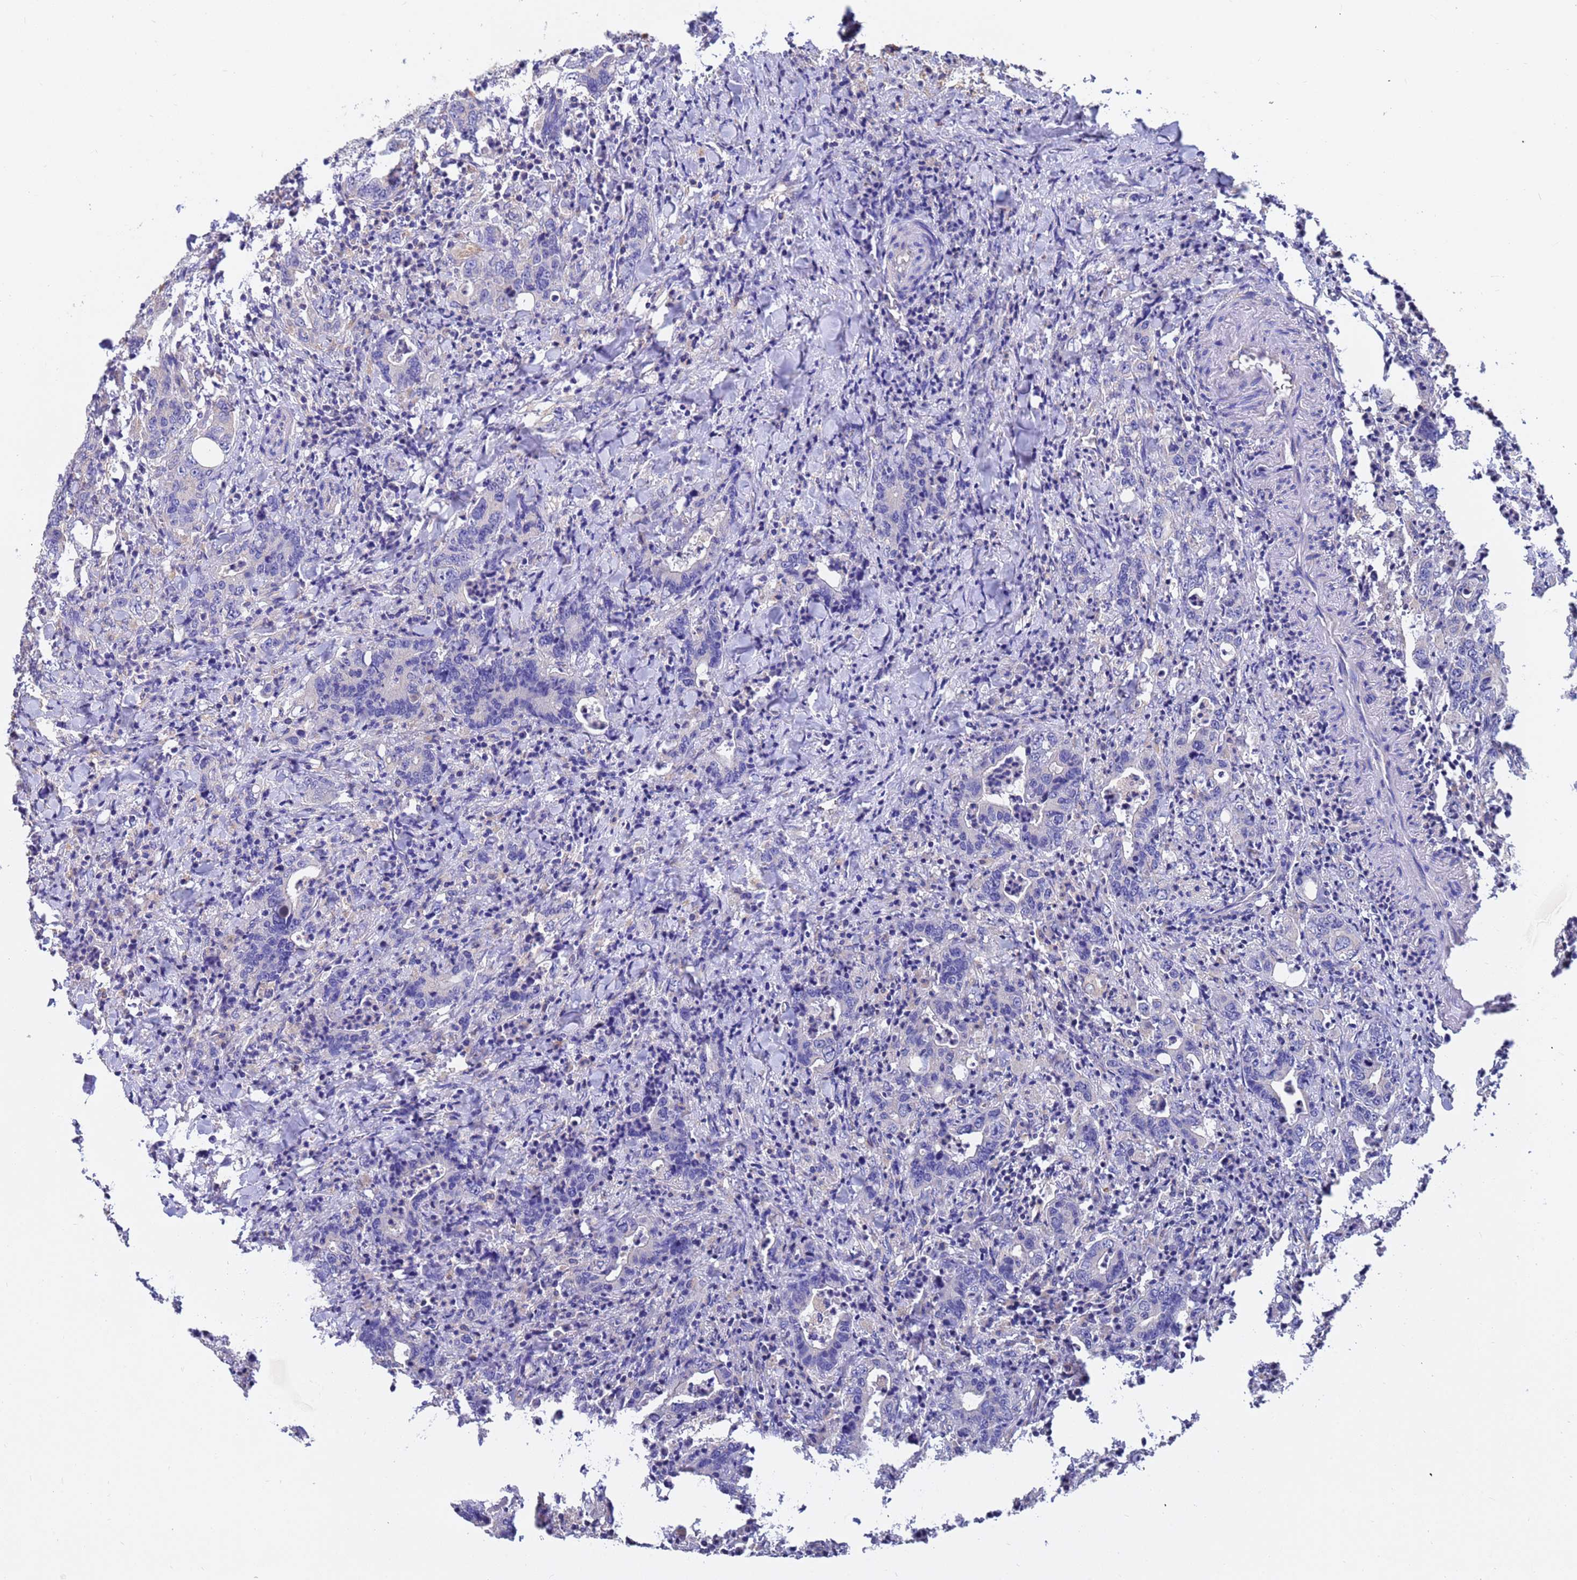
{"staining": {"intensity": "negative", "quantity": "none", "location": "none"}, "tissue": "colorectal cancer", "cell_type": "Tumor cells", "image_type": "cancer", "snomed": [{"axis": "morphology", "description": "Adenocarcinoma, NOS"}, {"axis": "topography", "description": "Colon"}], "caption": "This is a image of immunohistochemistry (IHC) staining of adenocarcinoma (colorectal), which shows no positivity in tumor cells. The staining is performed using DAB brown chromogen with nuclei counter-stained in using hematoxylin.", "gene": "SRL", "patient": {"sex": "female", "age": 75}}